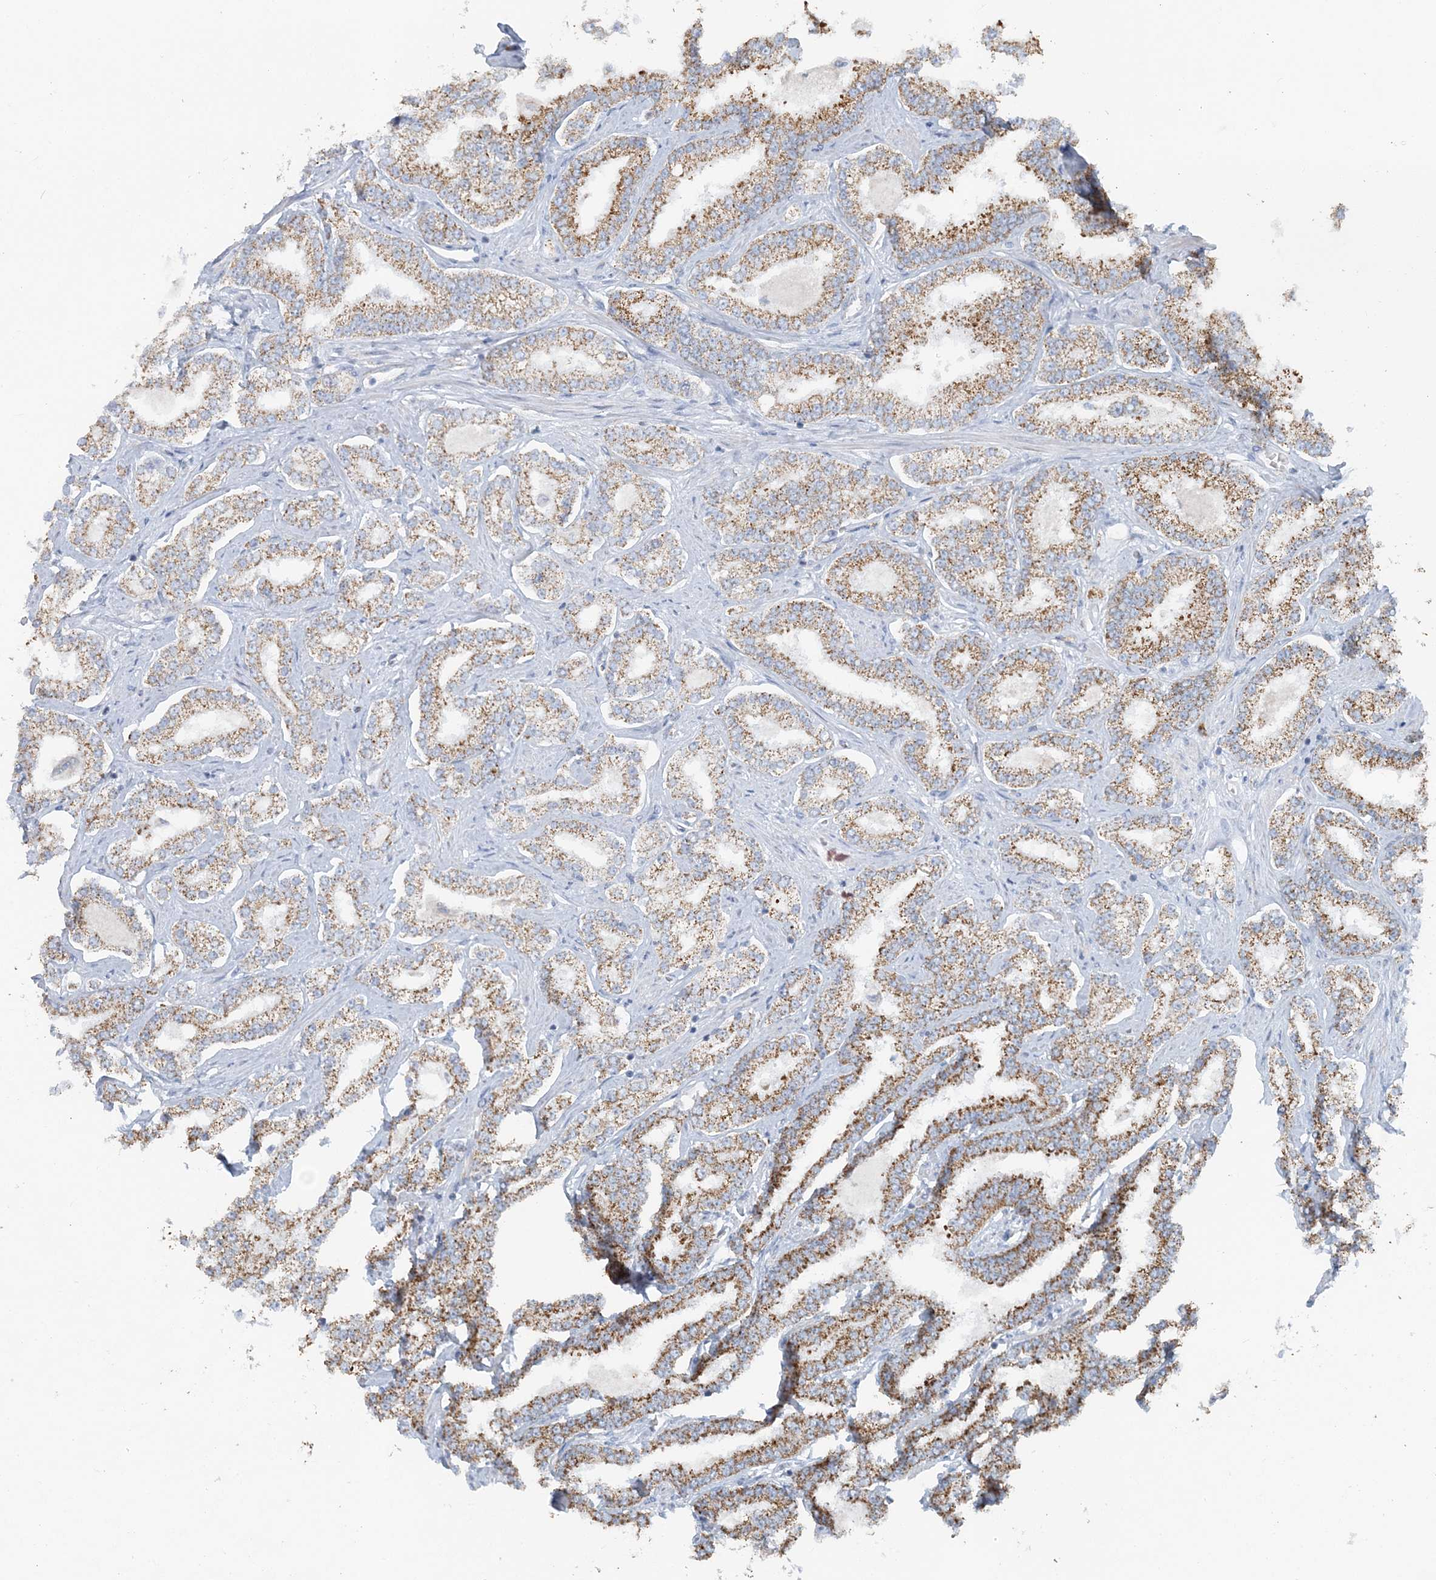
{"staining": {"intensity": "moderate", "quantity": ">75%", "location": "cytoplasmic/membranous"}, "tissue": "prostate cancer", "cell_type": "Tumor cells", "image_type": "cancer", "snomed": [{"axis": "morphology", "description": "Normal tissue, NOS"}, {"axis": "morphology", "description": "Adenocarcinoma, High grade"}, {"axis": "topography", "description": "Prostate"}], "caption": "A histopathology image of prostate cancer stained for a protein demonstrates moderate cytoplasmic/membranous brown staining in tumor cells.", "gene": "PCCB", "patient": {"sex": "male", "age": 83}}